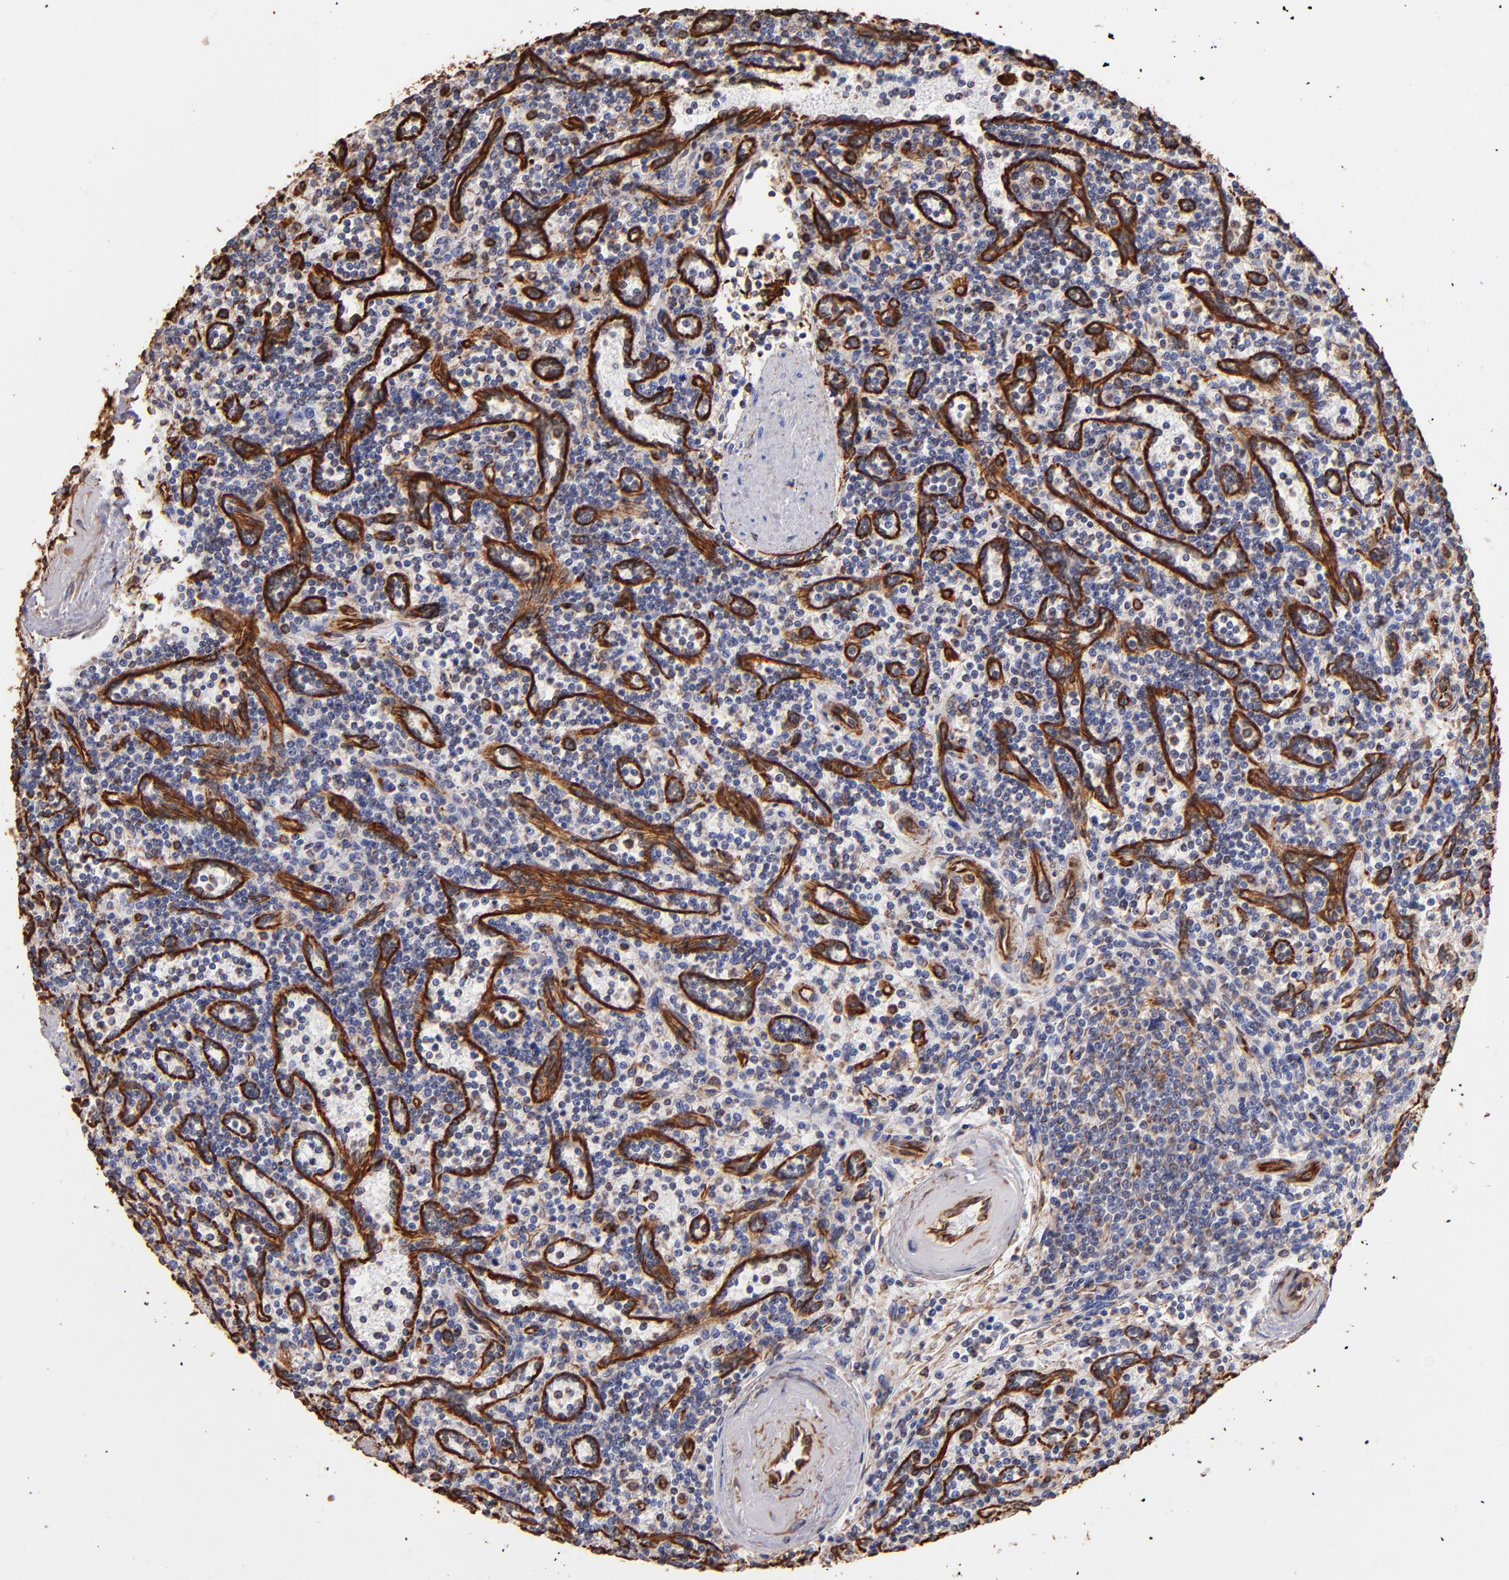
{"staining": {"intensity": "moderate", "quantity": "25%-75%", "location": "cytoplasmic/membranous"}, "tissue": "lymphoma", "cell_type": "Tumor cells", "image_type": "cancer", "snomed": [{"axis": "morphology", "description": "Malignant lymphoma, non-Hodgkin's type, Low grade"}, {"axis": "topography", "description": "Spleen"}], "caption": "Human low-grade malignant lymphoma, non-Hodgkin's type stained with a protein marker shows moderate staining in tumor cells.", "gene": "VIM", "patient": {"sex": "male", "age": 73}}